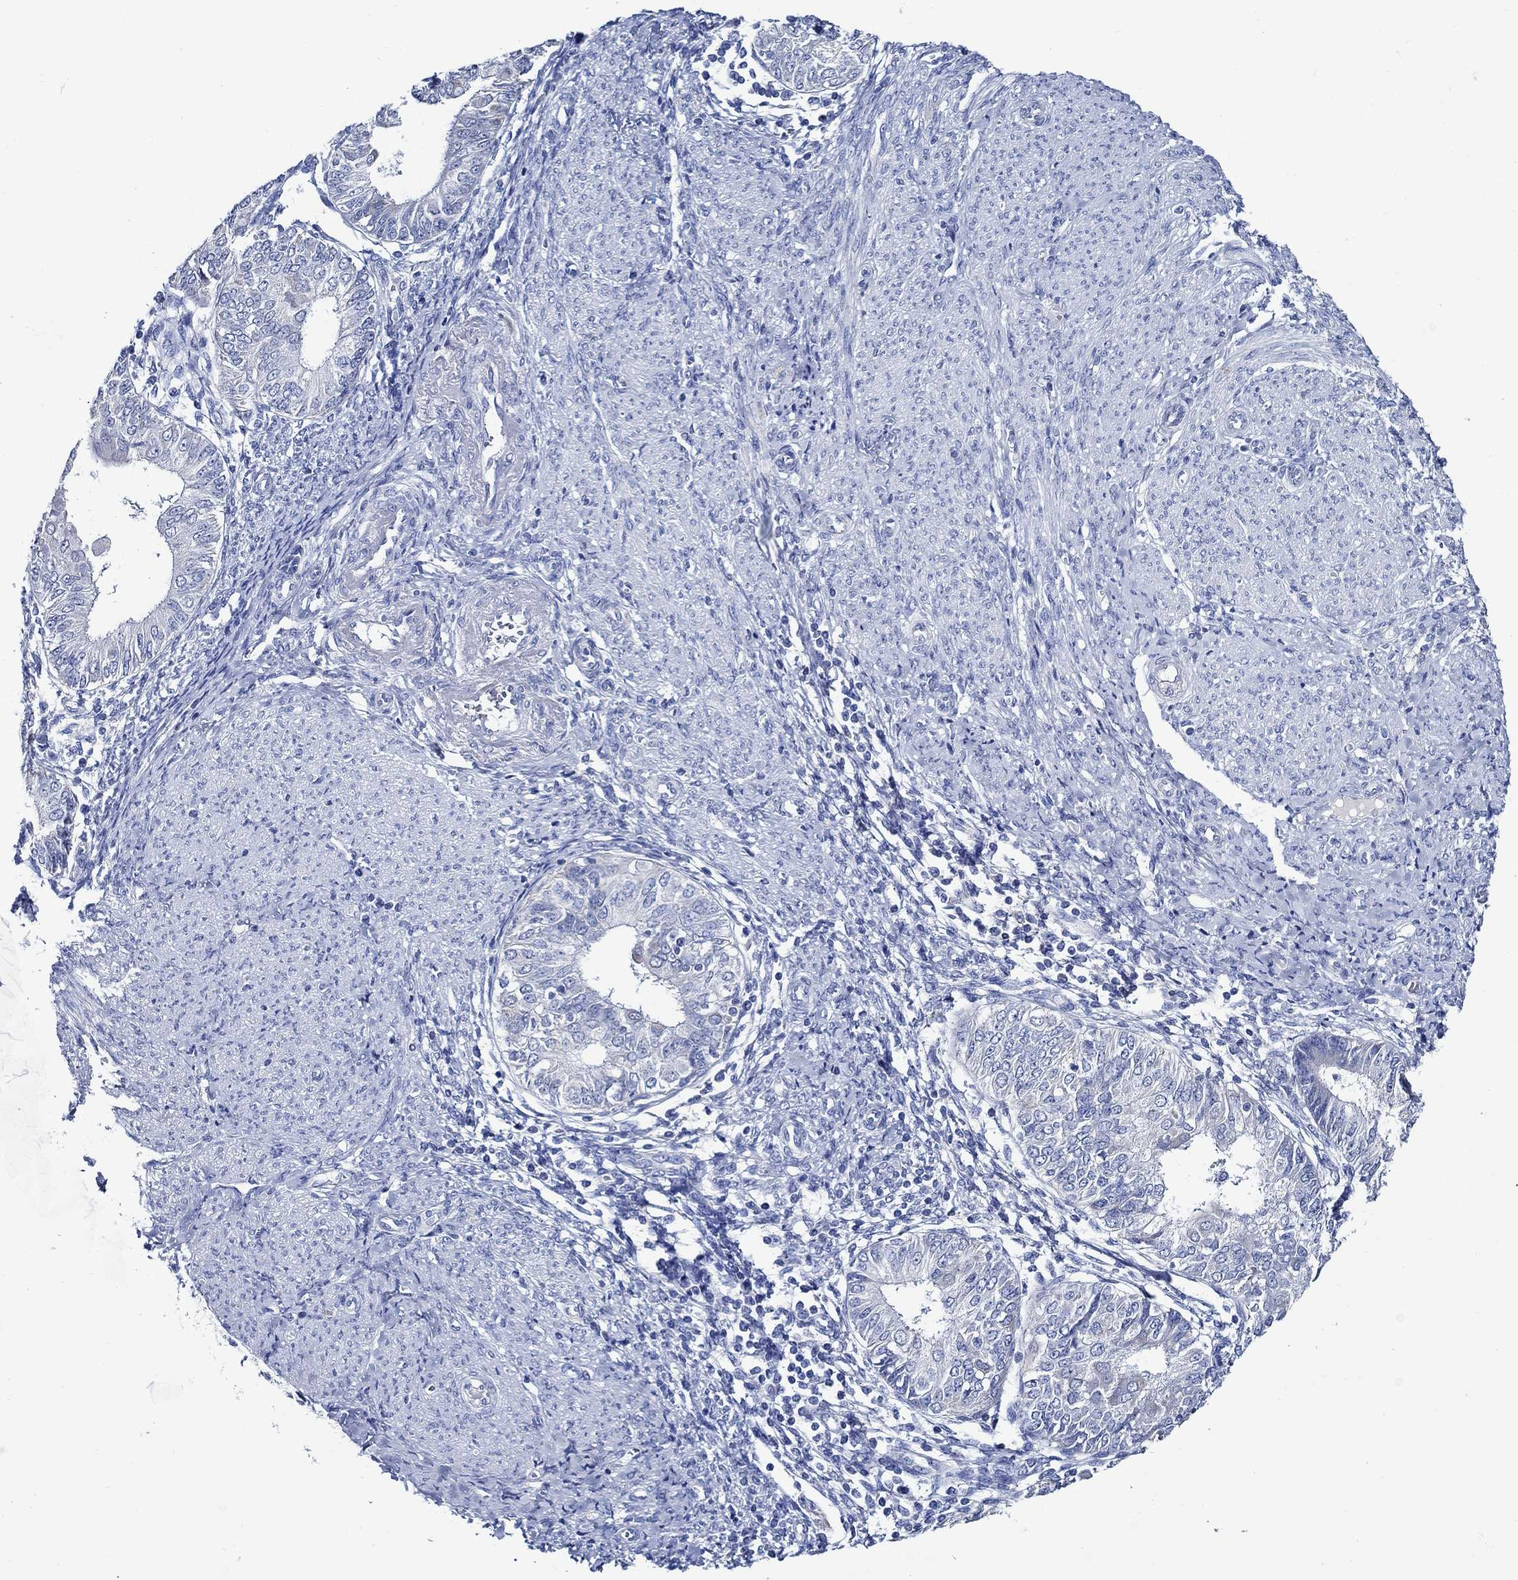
{"staining": {"intensity": "negative", "quantity": "none", "location": "none"}, "tissue": "endometrial cancer", "cell_type": "Tumor cells", "image_type": "cancer", "snomed": [{"axis": "morphology", "description": "Adenocarcinoma, NOS"}, {"axis": "topography", "description": "Endometrium"}], "caption": "An IHC photomicrograph of endometrial cancer (adenocarcinoma) is shown. There is no staining in tumor cells of endometrial cancer (adenocarcinoma).", "gene": "SKOR1", "patient": {"sex": "female", "age": 68}}